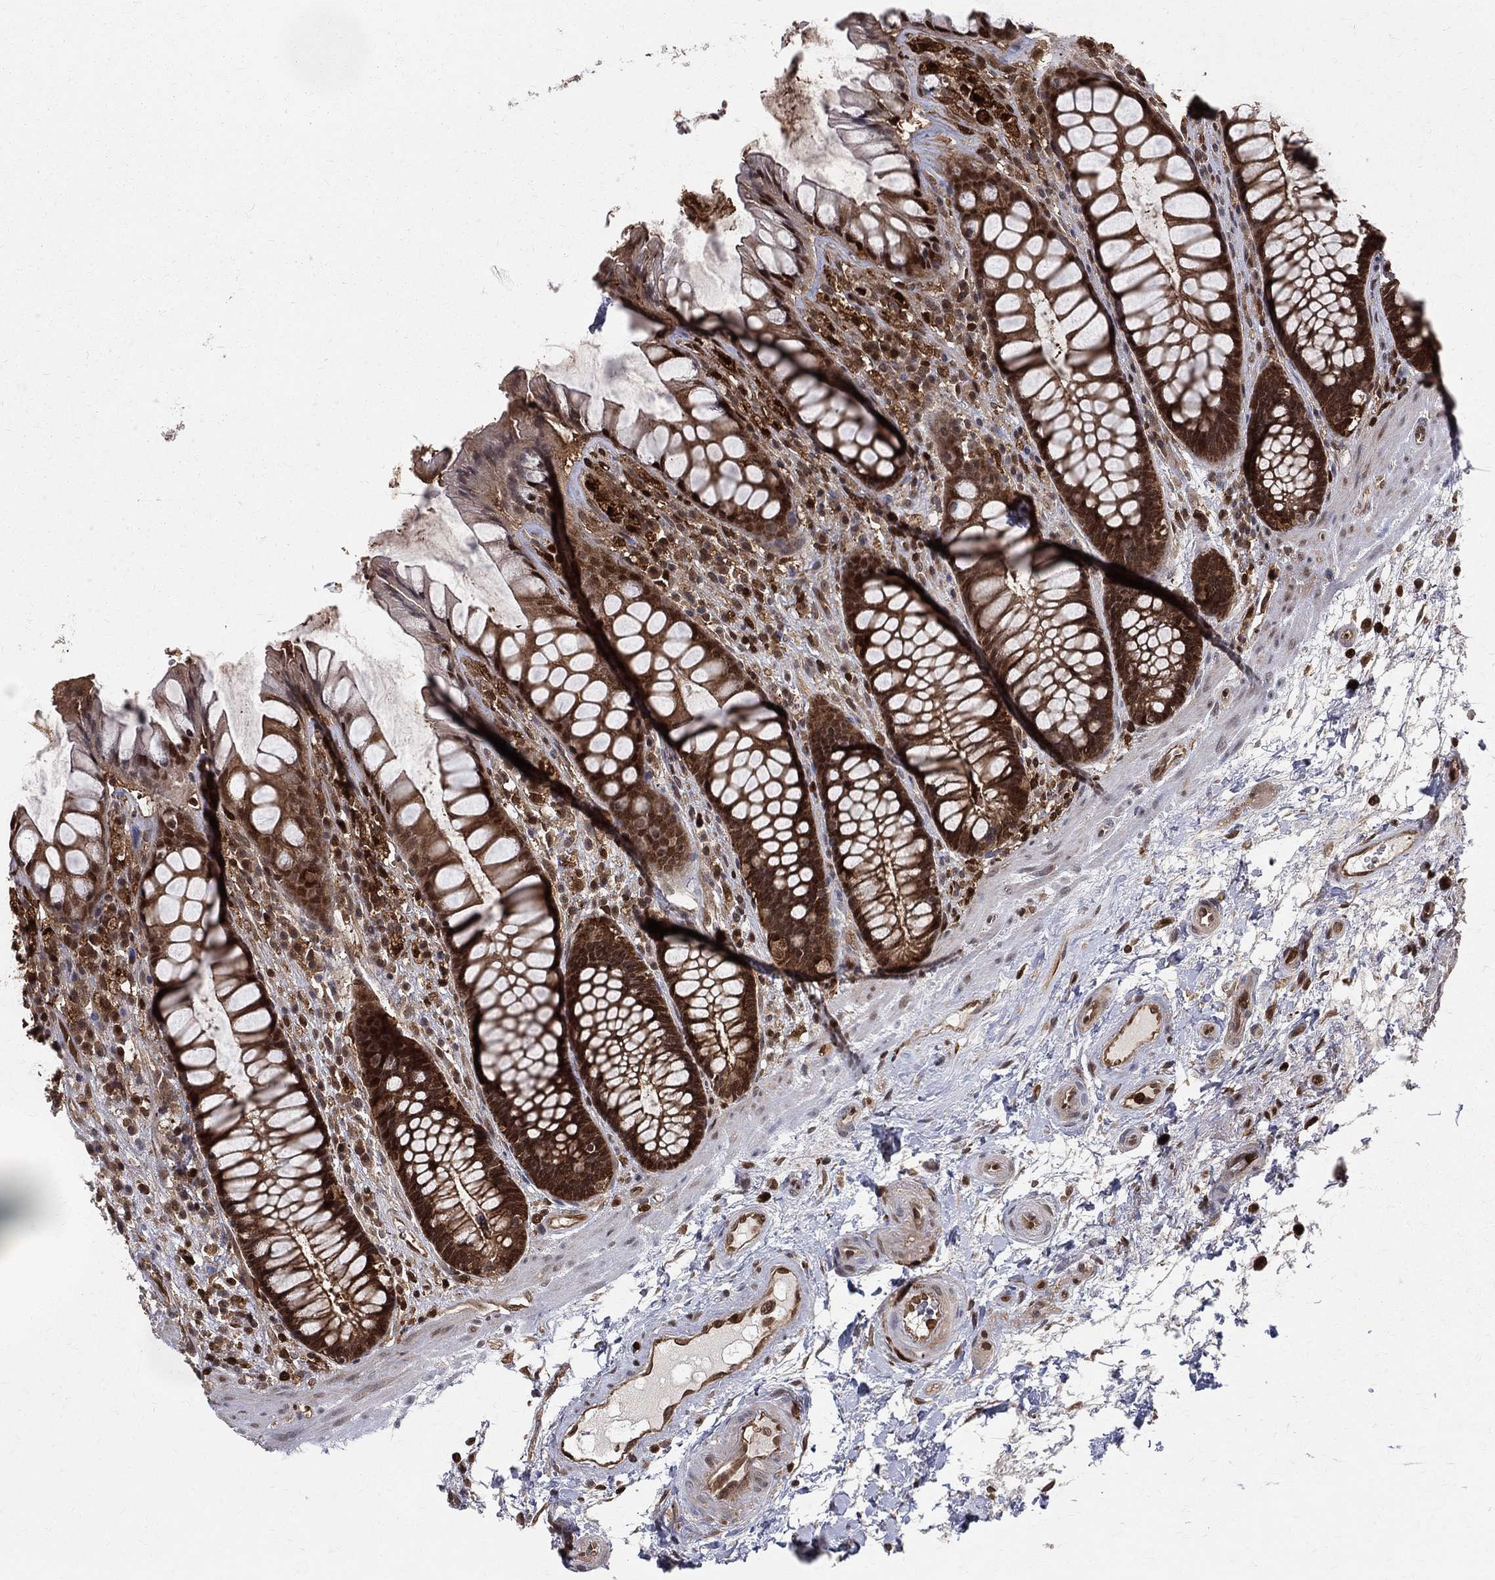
{"staining": {"intensity": "strong", "quantity": ">75%", "location": "cytoplasmic/membranous,nuclear"}, "tissue": "rectum", "cell_type": "Glandular cells", "image_type": "normal", "snomed": [{"axis": "morphology", "description": "Normal tissue, NOS"}, {"axis": "topography", "description": "Rectum"}], "caption": "The image shows staining of normal rectum, revealing strong cytoplasmic/membranous,nuclear protein expression (brown color) within glandular cells. Nuclei are stained in blue.", "gene": "ENO1", "patient": {"sex": "female", "age": 58}}